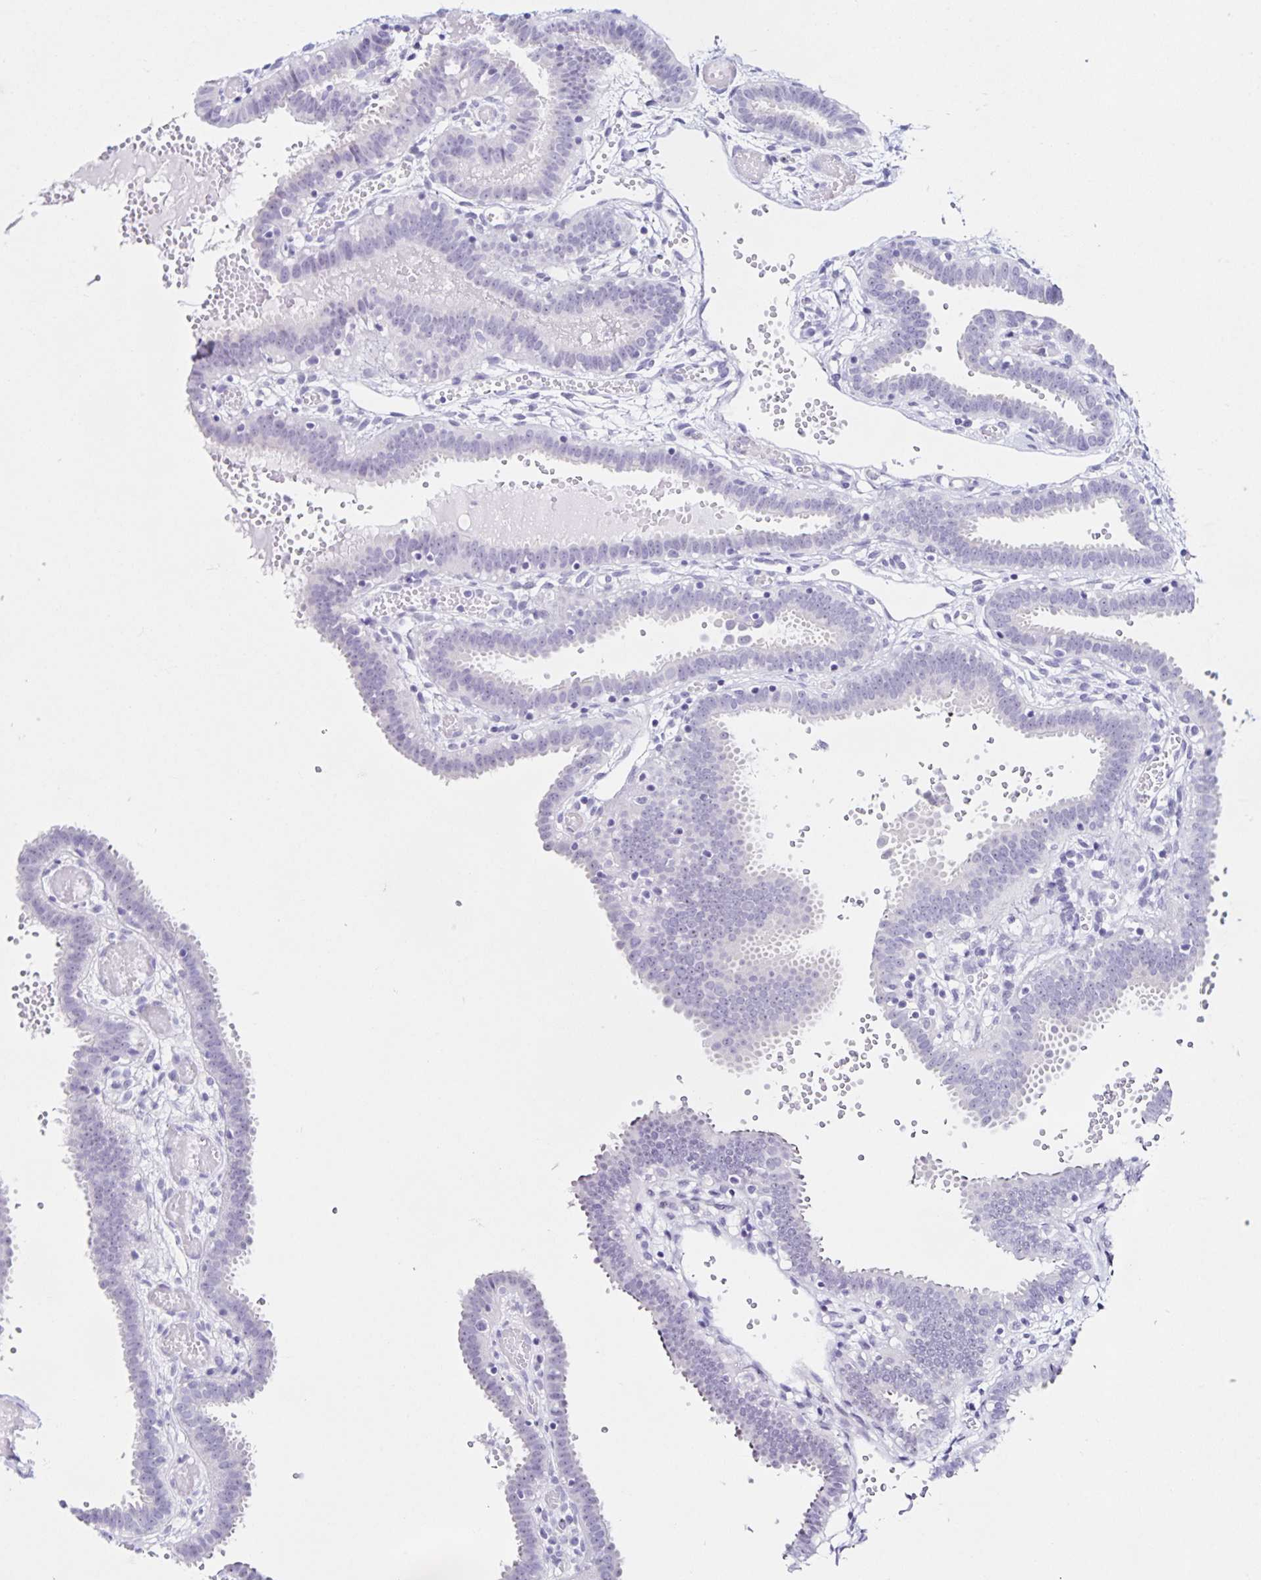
{"staining": {"intensity": "negative", "quantity": "none", "location": "none"}, "tissue": "fallopian tube", "cell_type": "Glandular cells", "image_type": "normal", "snomed": [{"axis": "morphology", "description": "Normal tissue, NOS"}, {"axis": "topography", "description": "Fallopian tube"}], "caption": "Unremarkable fallopian tube was stained to show a protein in brown. There is no significant expression in glandular cells.", "gene": "FAM170A", "patient": {"sex": "female", "age": 37}}